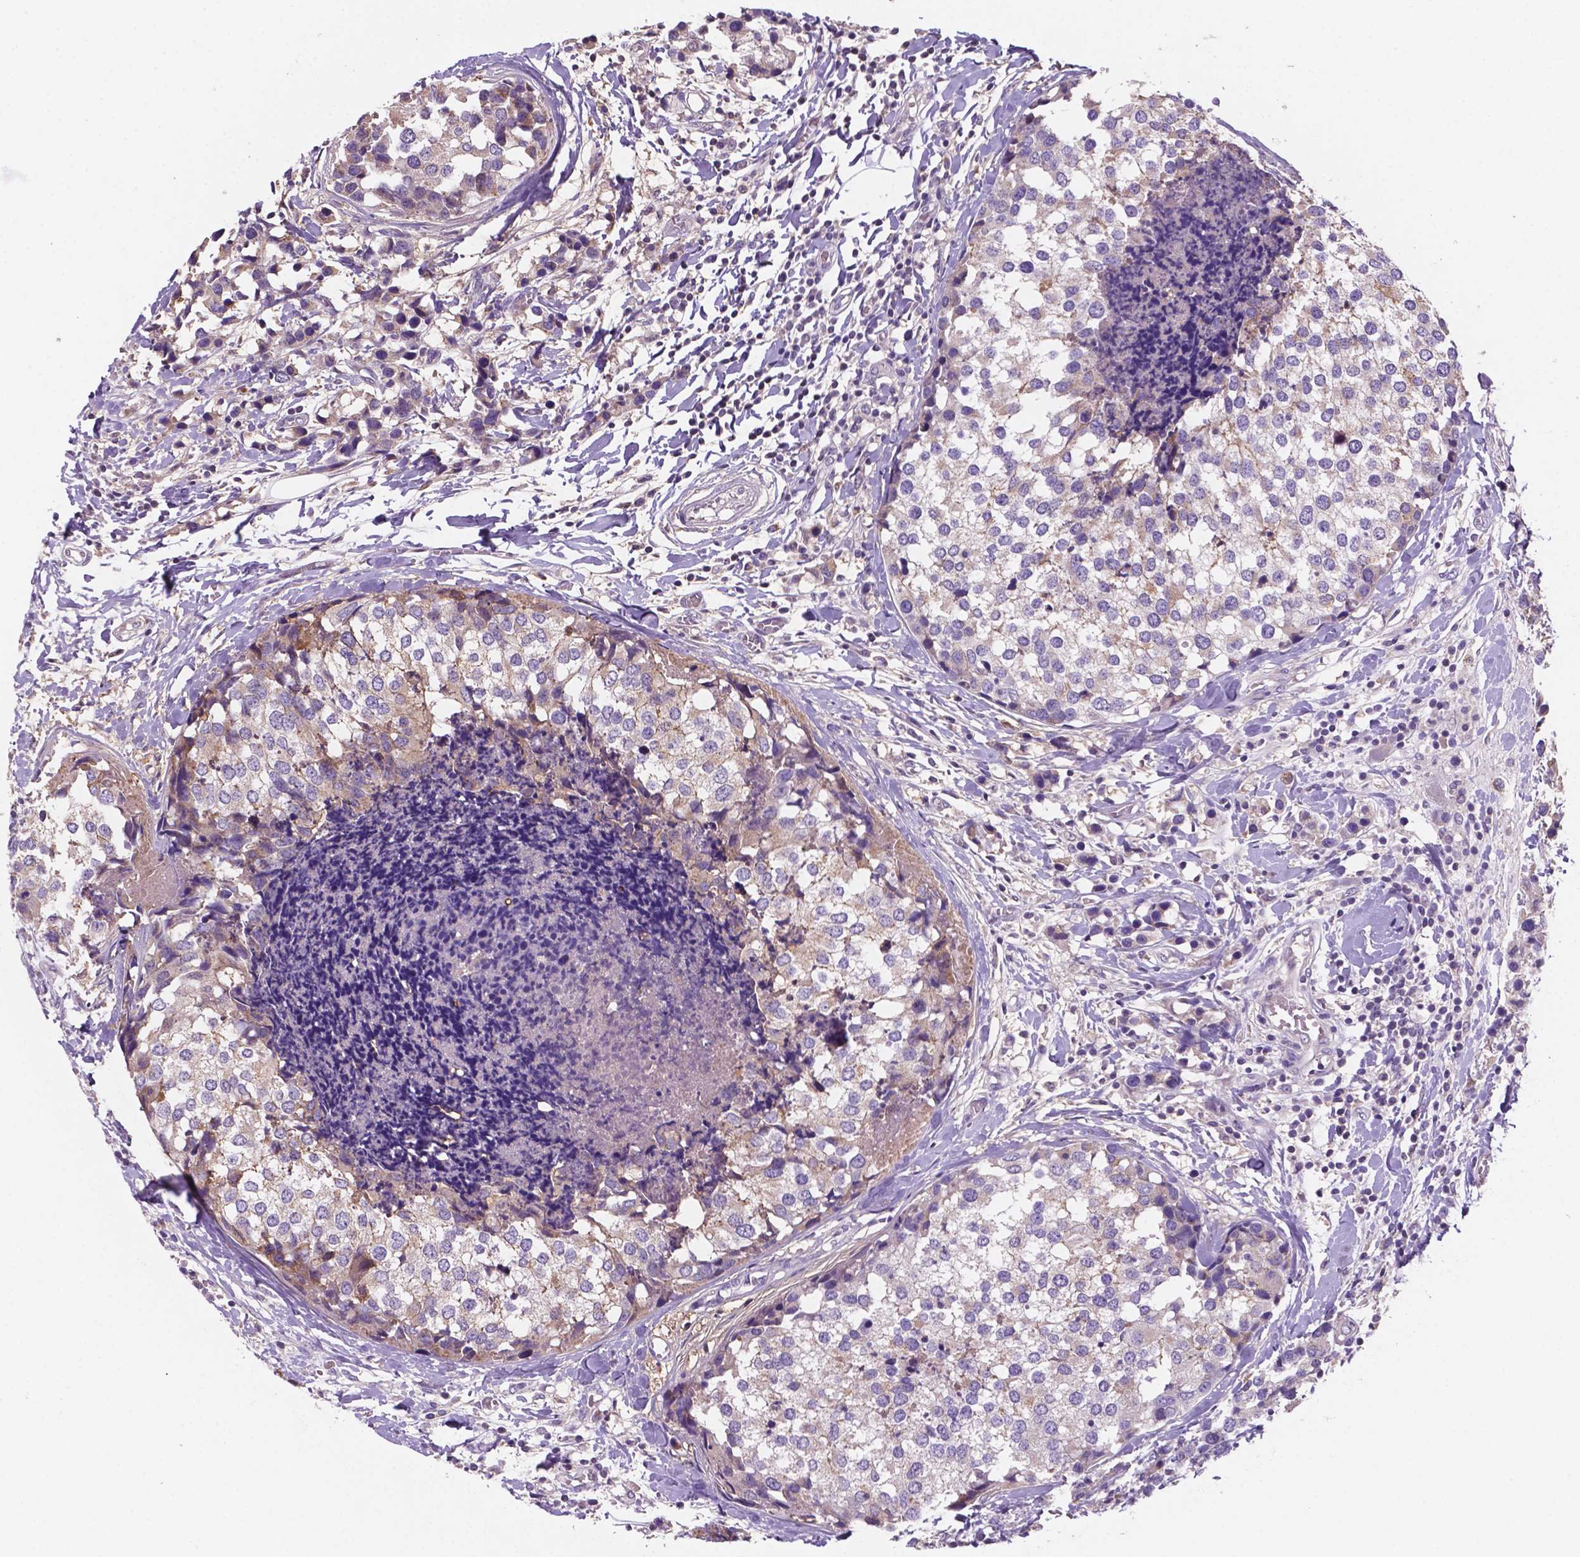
{"staining": {"intensity": "negative", "quantity": "none", "location": "none"}, "tissue": "breast cancer", "cell_type": "Tumor cells", "image_type": "cancer", "snomed": [{"axis": "morphology", "description": "Lobular carcinoma"}, {"axis": "topography", "description": "Breast"}], "caption": "Tumor cells show no significant protein staining in breast lobular carcinoma. (Immunohistochemistry (ihc), brightfield microscopy, high magnification).", "gene": "MKRN2OS", "patient": {"sex": "female", "age": 59}}